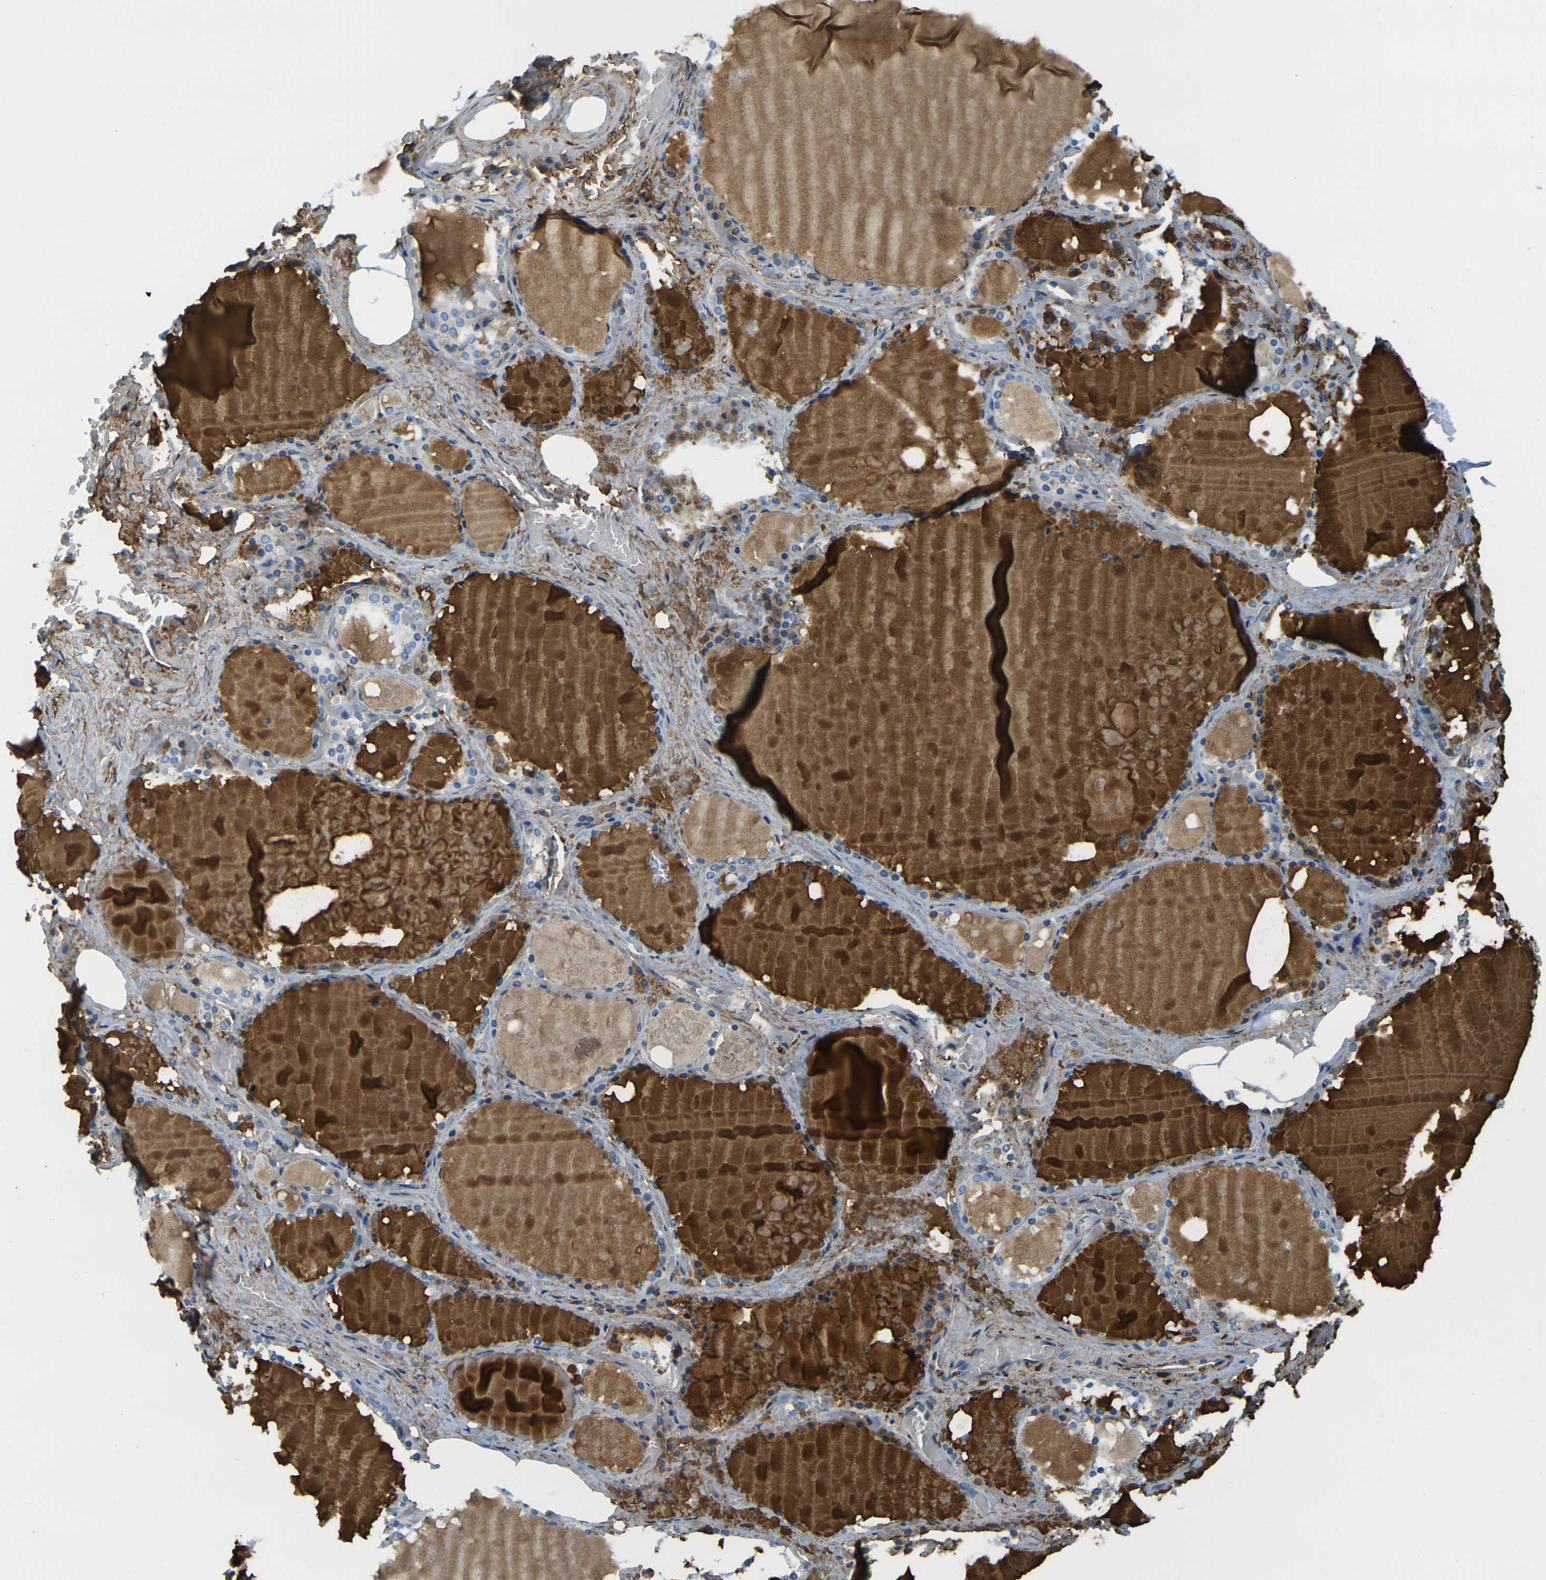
{"staining": {"intensity": "negative", "quantity": "none", "location": "none"}, "tissue": "thyroid gland", "cell_type": "Glandular cells", "image_type": "normal", "snomed": [{"axis": "morphology", "description": "Normal tissue, NOS"}, {"axis": "topography", "description": "Thyroid gland"}], "caption": "A high-resolution photomicrograph shows IHC staining of unremarkable thyroid gland, which displays no significant positivity in glandular cells. (DAB (3,3'-diaminobenzidine) IHC, high magnification).", "gene": "PLCD1", "patient": {"sex": "male", "age": 61}}